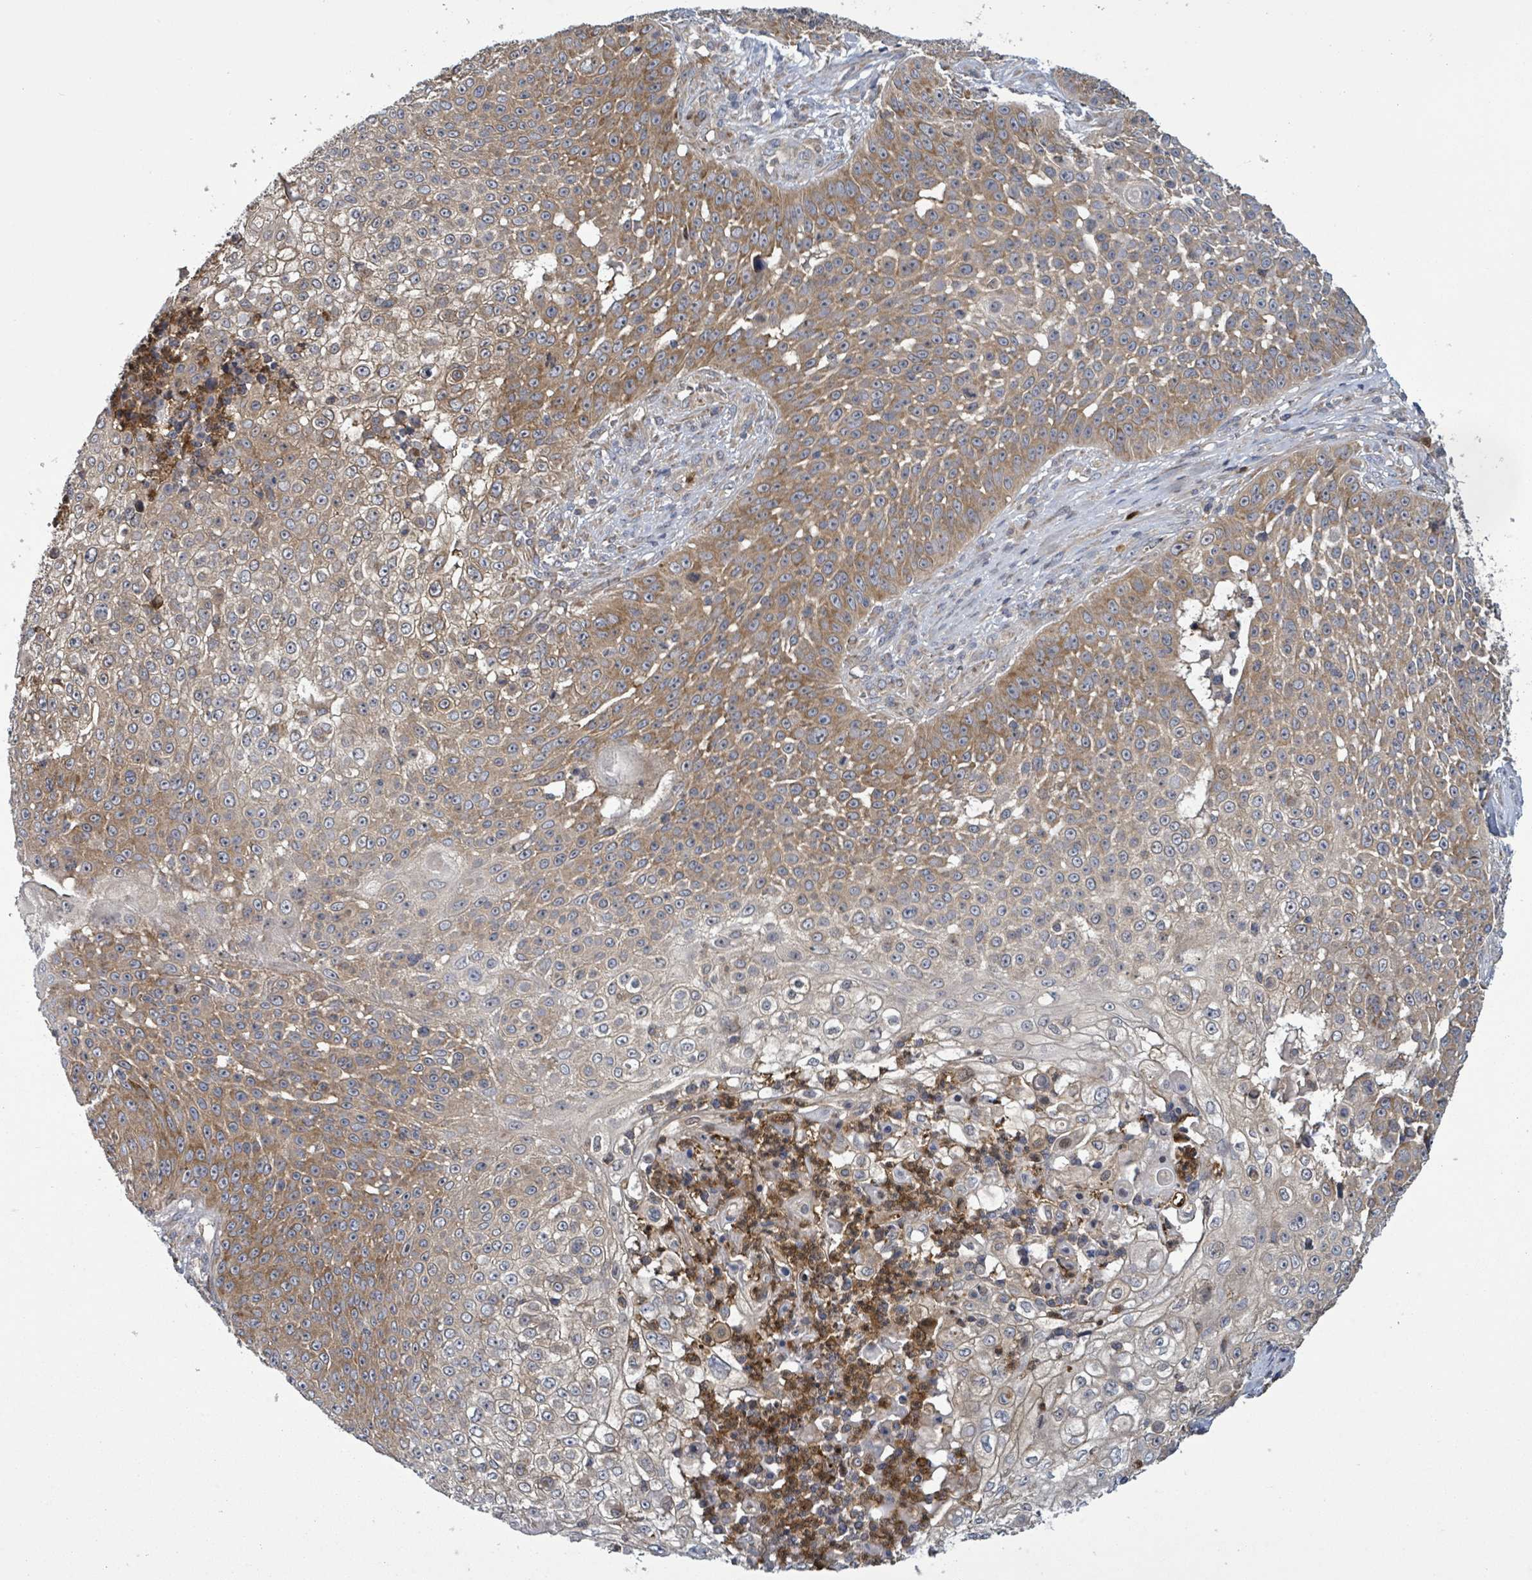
{"staining": {"intensity": "moderate", "quantity": ">75%", "location": "cytoplasmic/membranous"}, "tissue": "skin cancer", "cell_type": "Tumor cells", "image_type": "cancer", "snomed": [{"axis": "morphology", "description": "Squamous cell carcinoma, NOS"}, {"axis": "topography", "description": "Skin"}], "caption": "Immunohistochemistry (DAB) staining of human skin squamous cell carcinoma shows moderate cytoplasmic/membranous protein expression in approximately >75% of tumor cells.", "gene": "SERPINE3", "patient": {"sex": "male", "age": 24}}